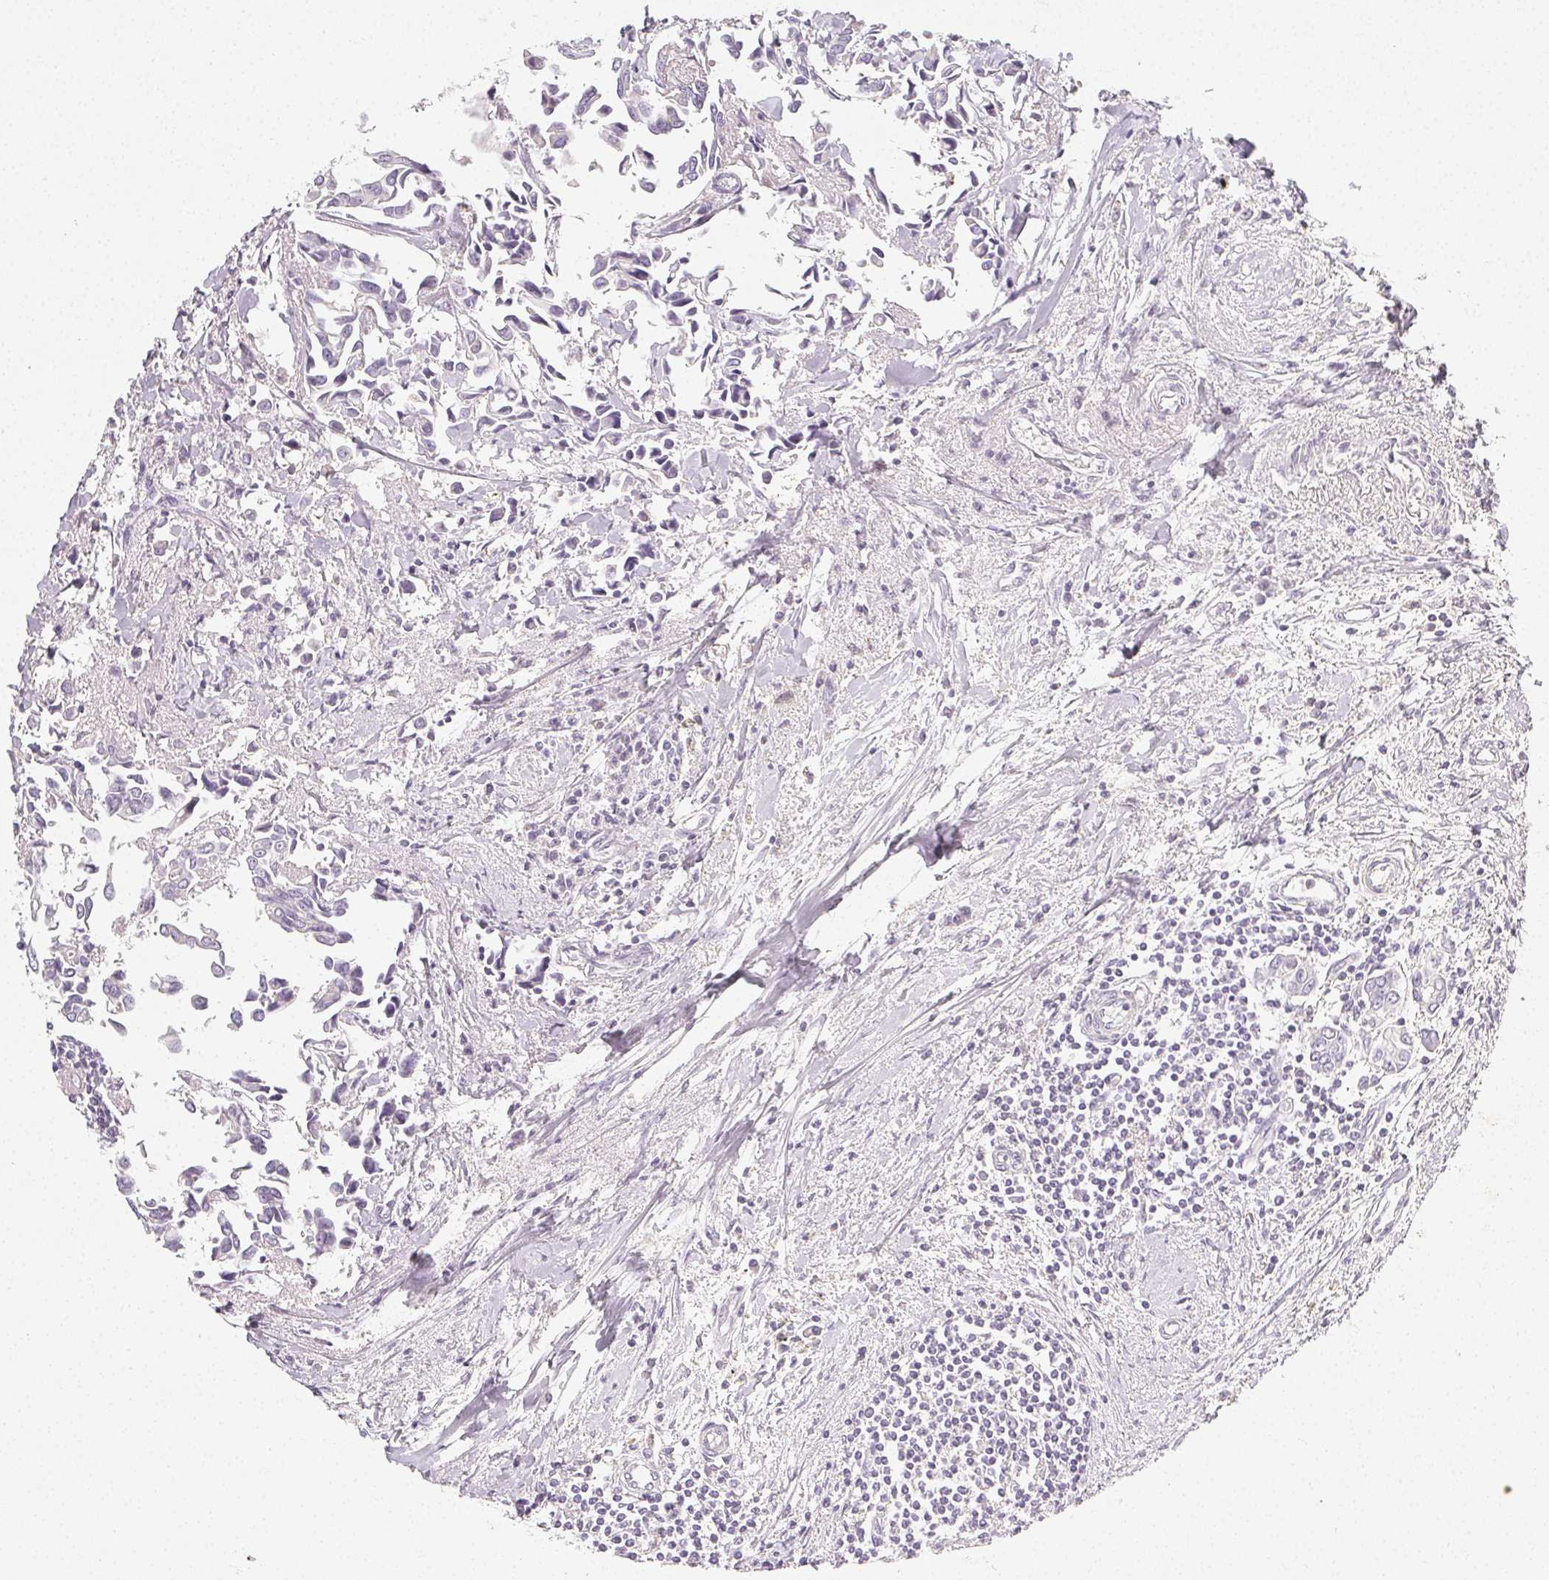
{"staining": {"intensity": "negative", "quantity": "none", "location": "none"}, "tissue": "breast cancer", "cell_type": "Tumor cells", "image_type": "cancer", "snomed": [{"axis": "morphology", "description": "Duct carcinoma"}, {"axis": "topography", "description": "Breast"}], "caption": "There is no significant positivity in tumor cells of breast cancer.", "gene": "LRRC23", "patient": {"sex": "female", "age": 54}}